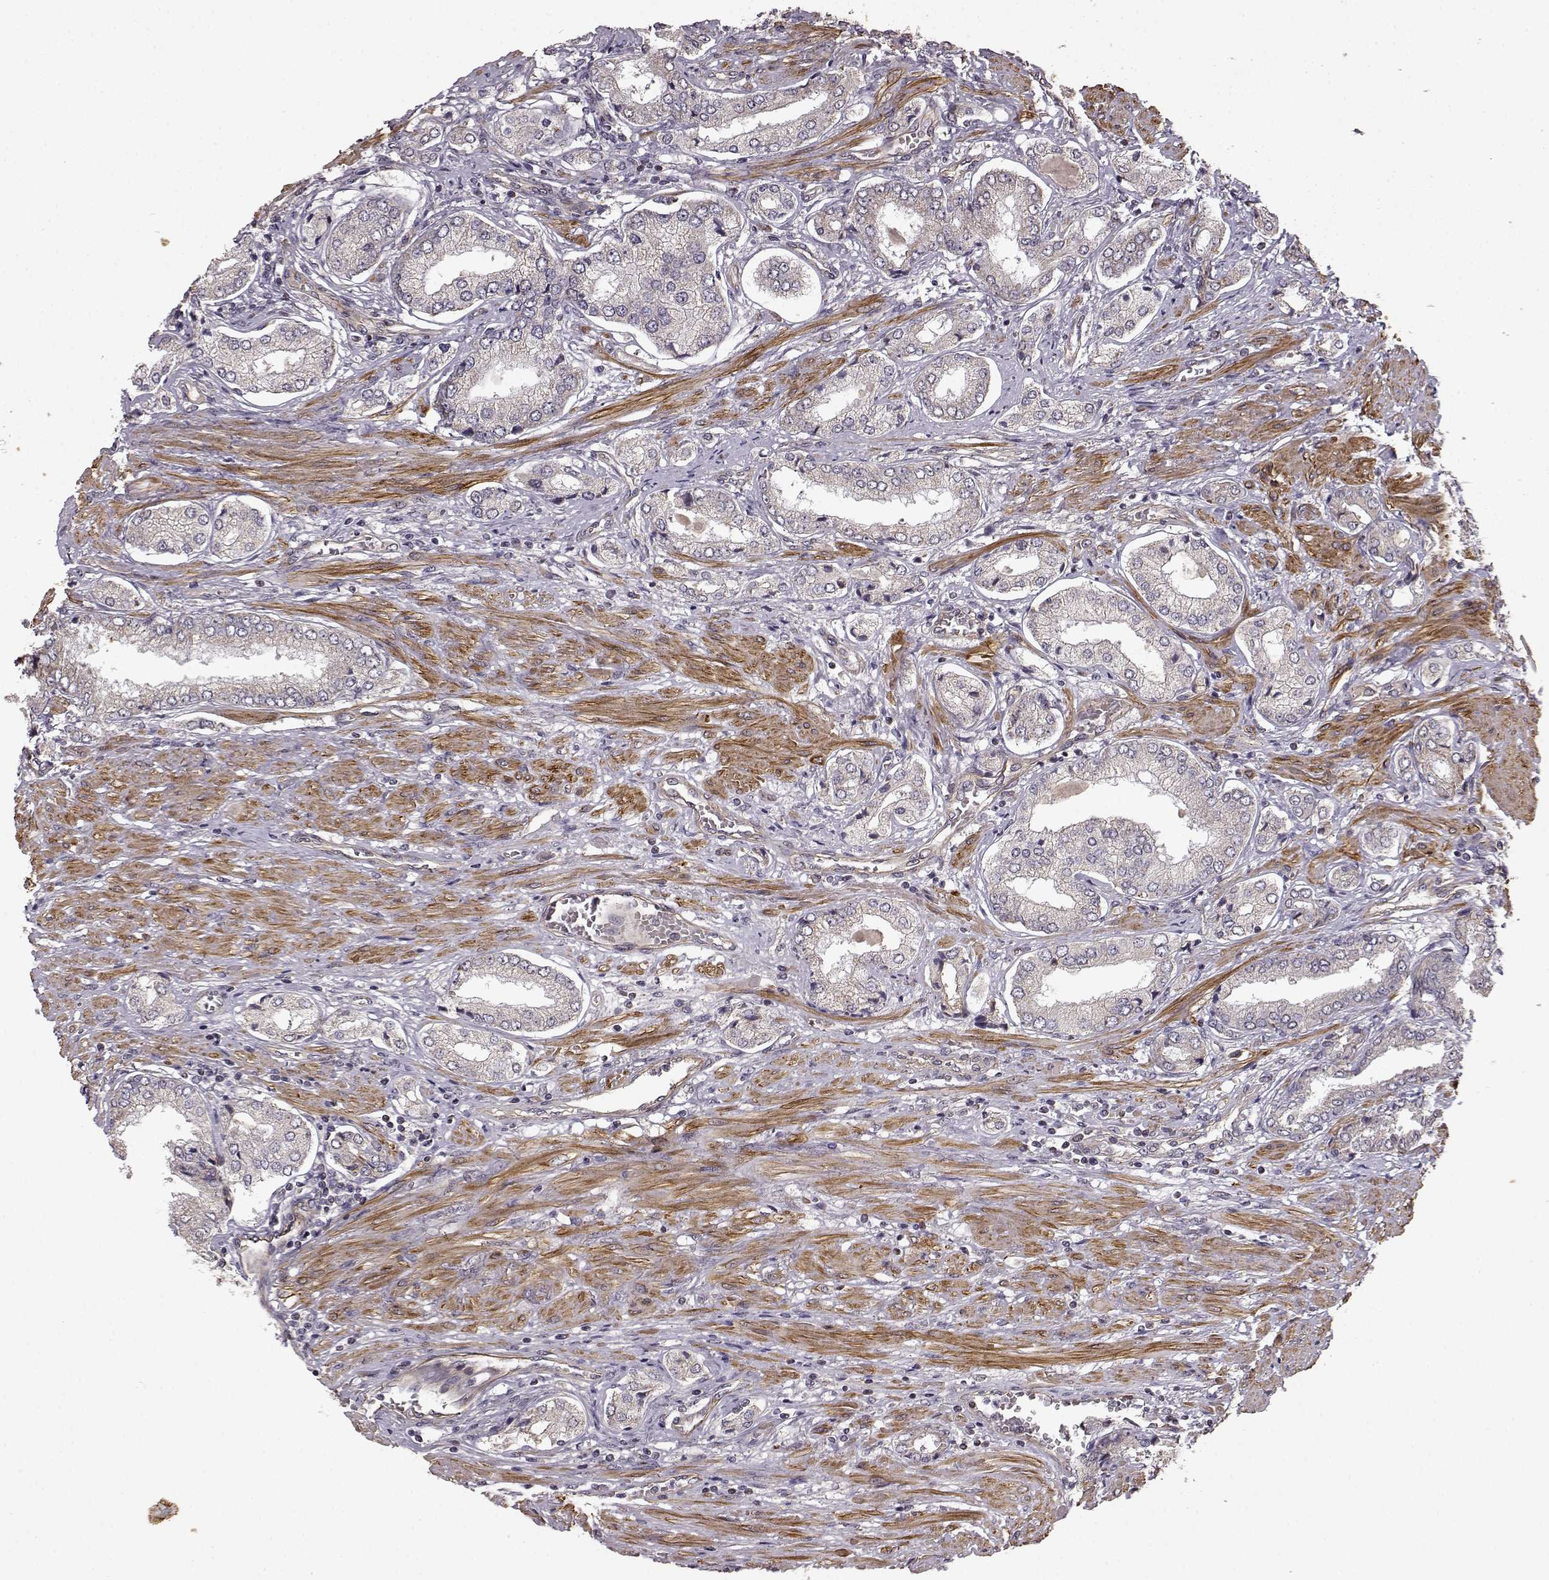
{"staining": {"intensity": "negative", "quantity": "none", "location": "none"}, "tissue": "prostate cancer", "cell_type": "Tumor cells", "image_type": "cancer", "snomed": [{"axis": "morphology", "description": "Adenocarcinoma, NOS"}, {"axis": "topography", "description": "Prostate"}], "caption": "Tumor cells are negative for protein expression in human prostate cancer (adenocarcinoma).", "gene": "BACH2", "patient": {"sex": "male", "age": 63}}